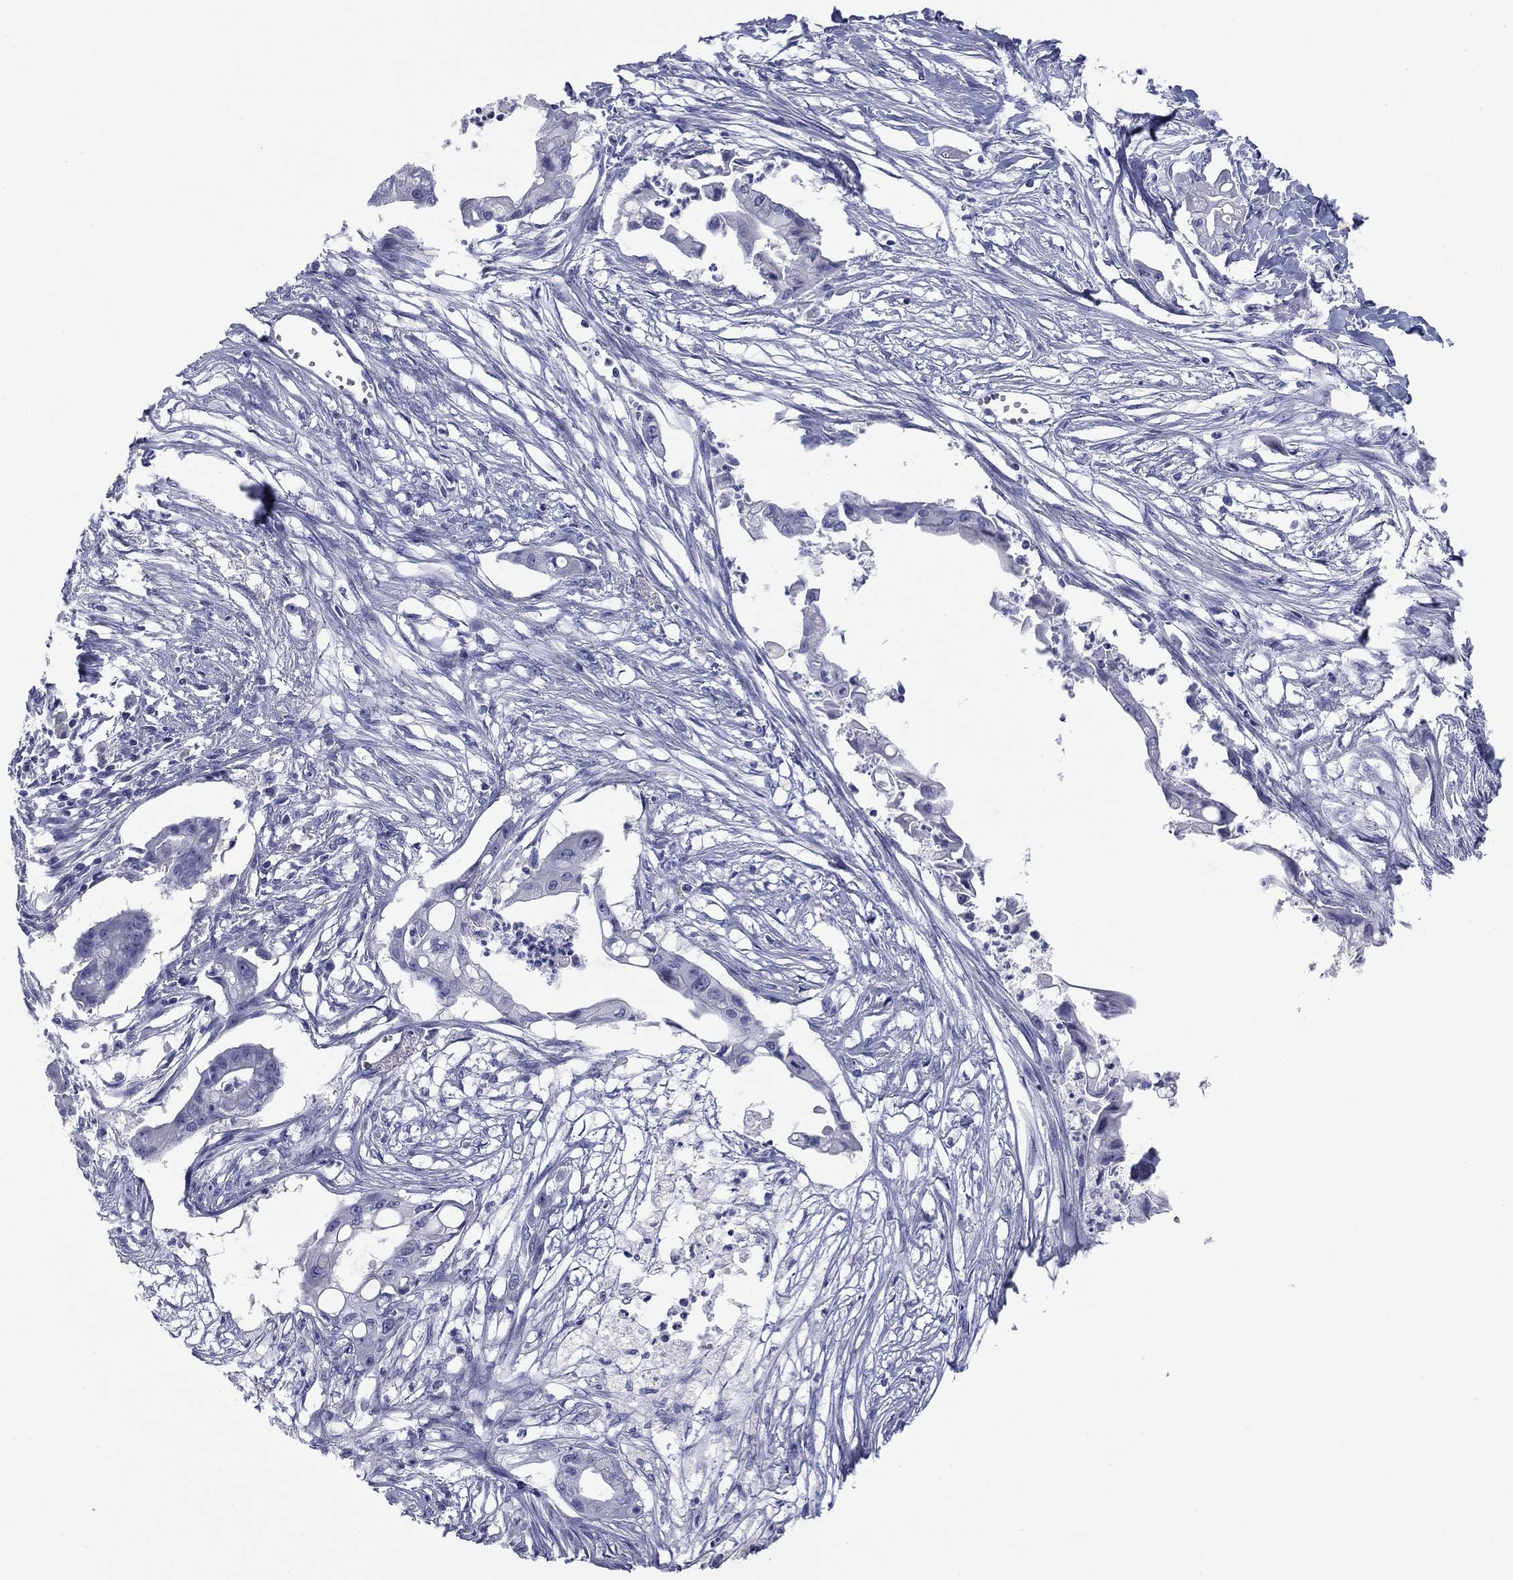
{"staining": {"intensity": "negative", "quantity": "none", "location": "none"}, "tissue": "pancreatic cancer", "cell_type": "Tumor cells", "image_type": "cancer", "snomed": [{"axis": "morphology", "description": "Normal tissue, NOS"}, {"axis": "morphology", "description": "Adenocarcinoma, NOS"}, {"axis": "topography", "description": "Pancreas"}], "caption": "This is an IHC photomicrograph of human adenocarcinoma (pancreatic). There is no positivity in tumor cells.", "gene": "KCNH1", "patient": {"sex": "female", "age": 58}}